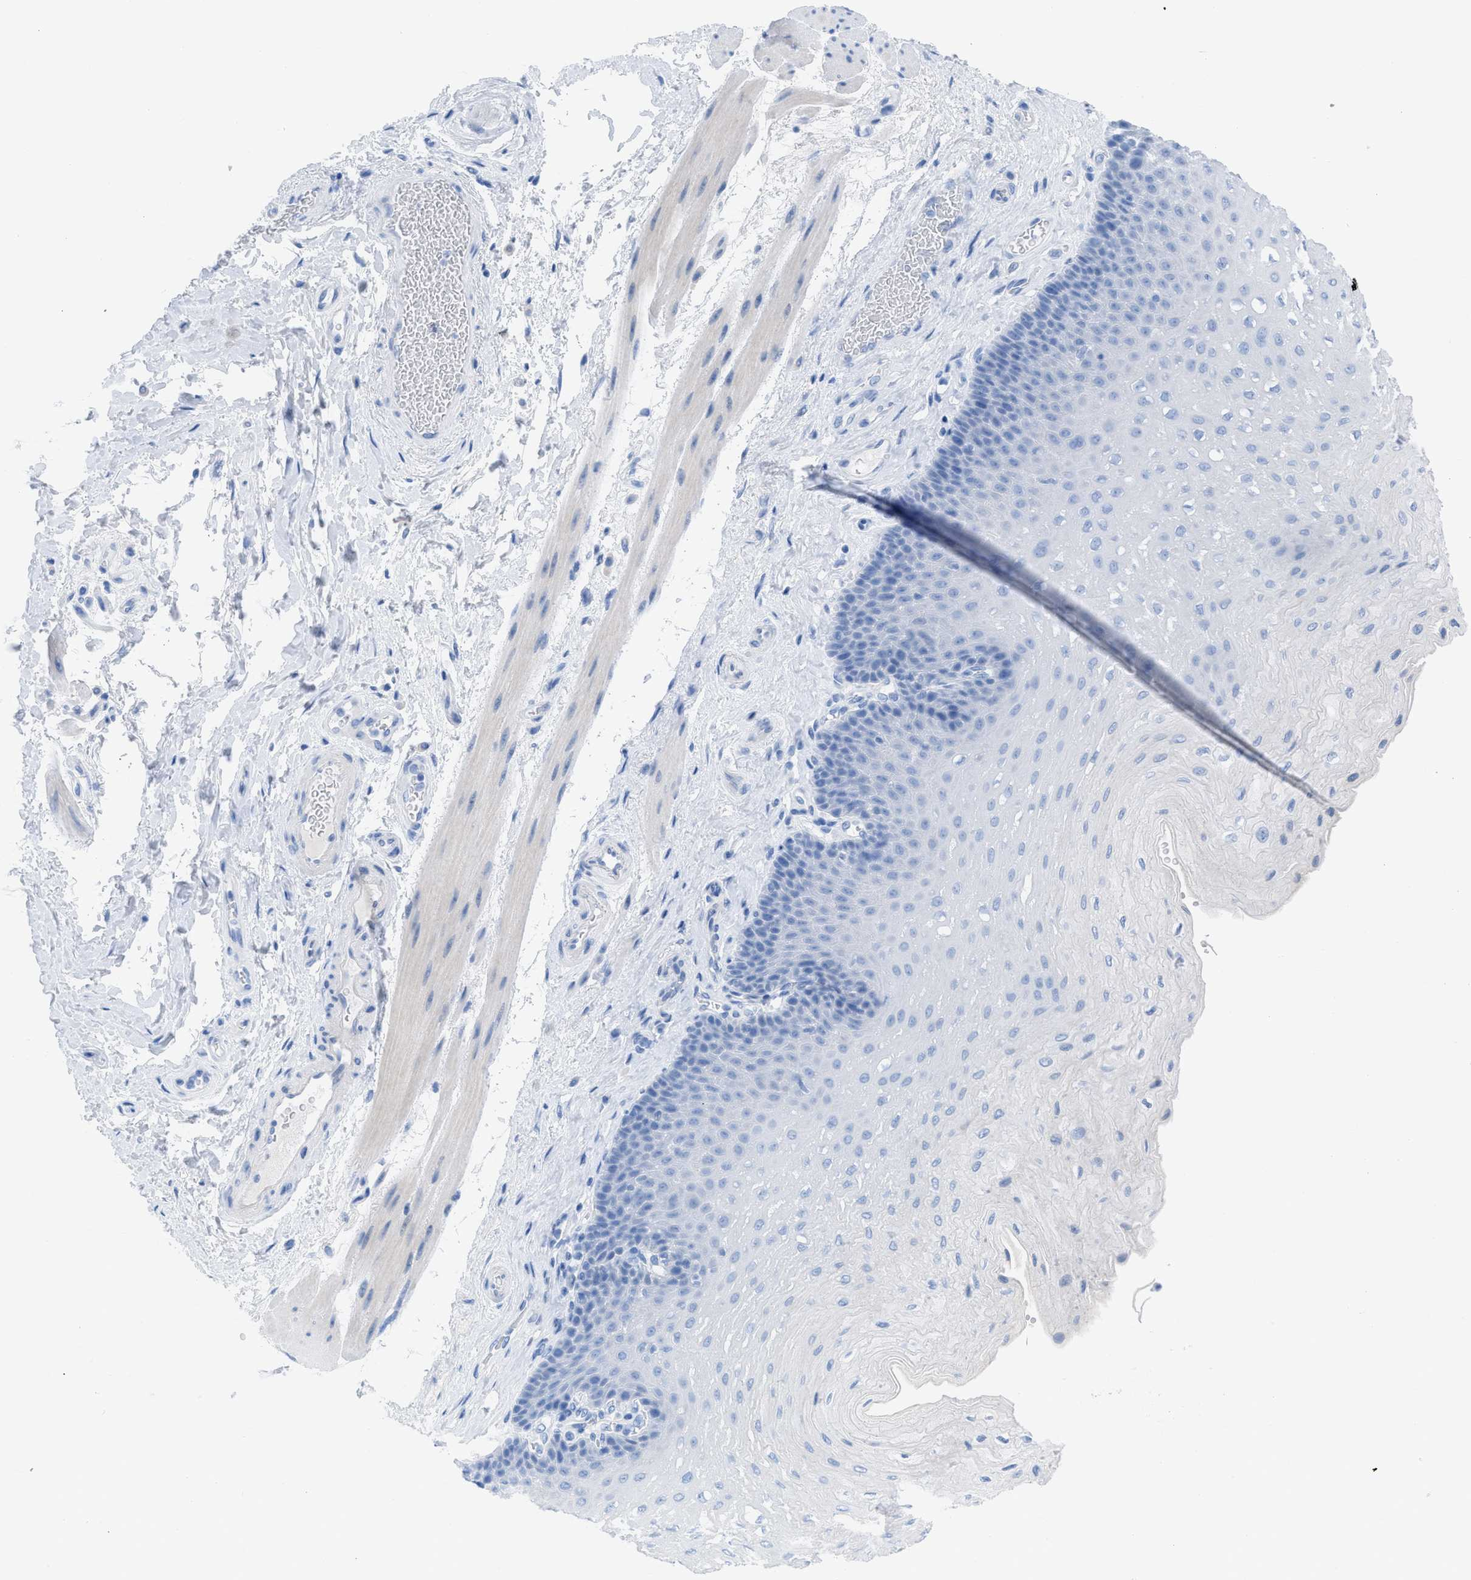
{"staining": {"intensity": "negative", "quantity": "none", "location": "none"}, "tissue": "esophagus", "cell_type": "Squamous epithelial cells", "image_type": "normal", "snomed": [{"axis": "morphology", "description": "Normal tissue, NOS"}, {"axis": "topography", "description": "Esophagus"}], "caption": "This photomicrograph is of benign esophagus stained with immunohistochemistry (IHC) to label a protein in brown with the nuclei are counter-stained blue. There is no positivity in squamous epithelial cells. Nuclei are stained in blue.", "gene": "TCL1A", "patient": {"sex": "female", "age": 72}}